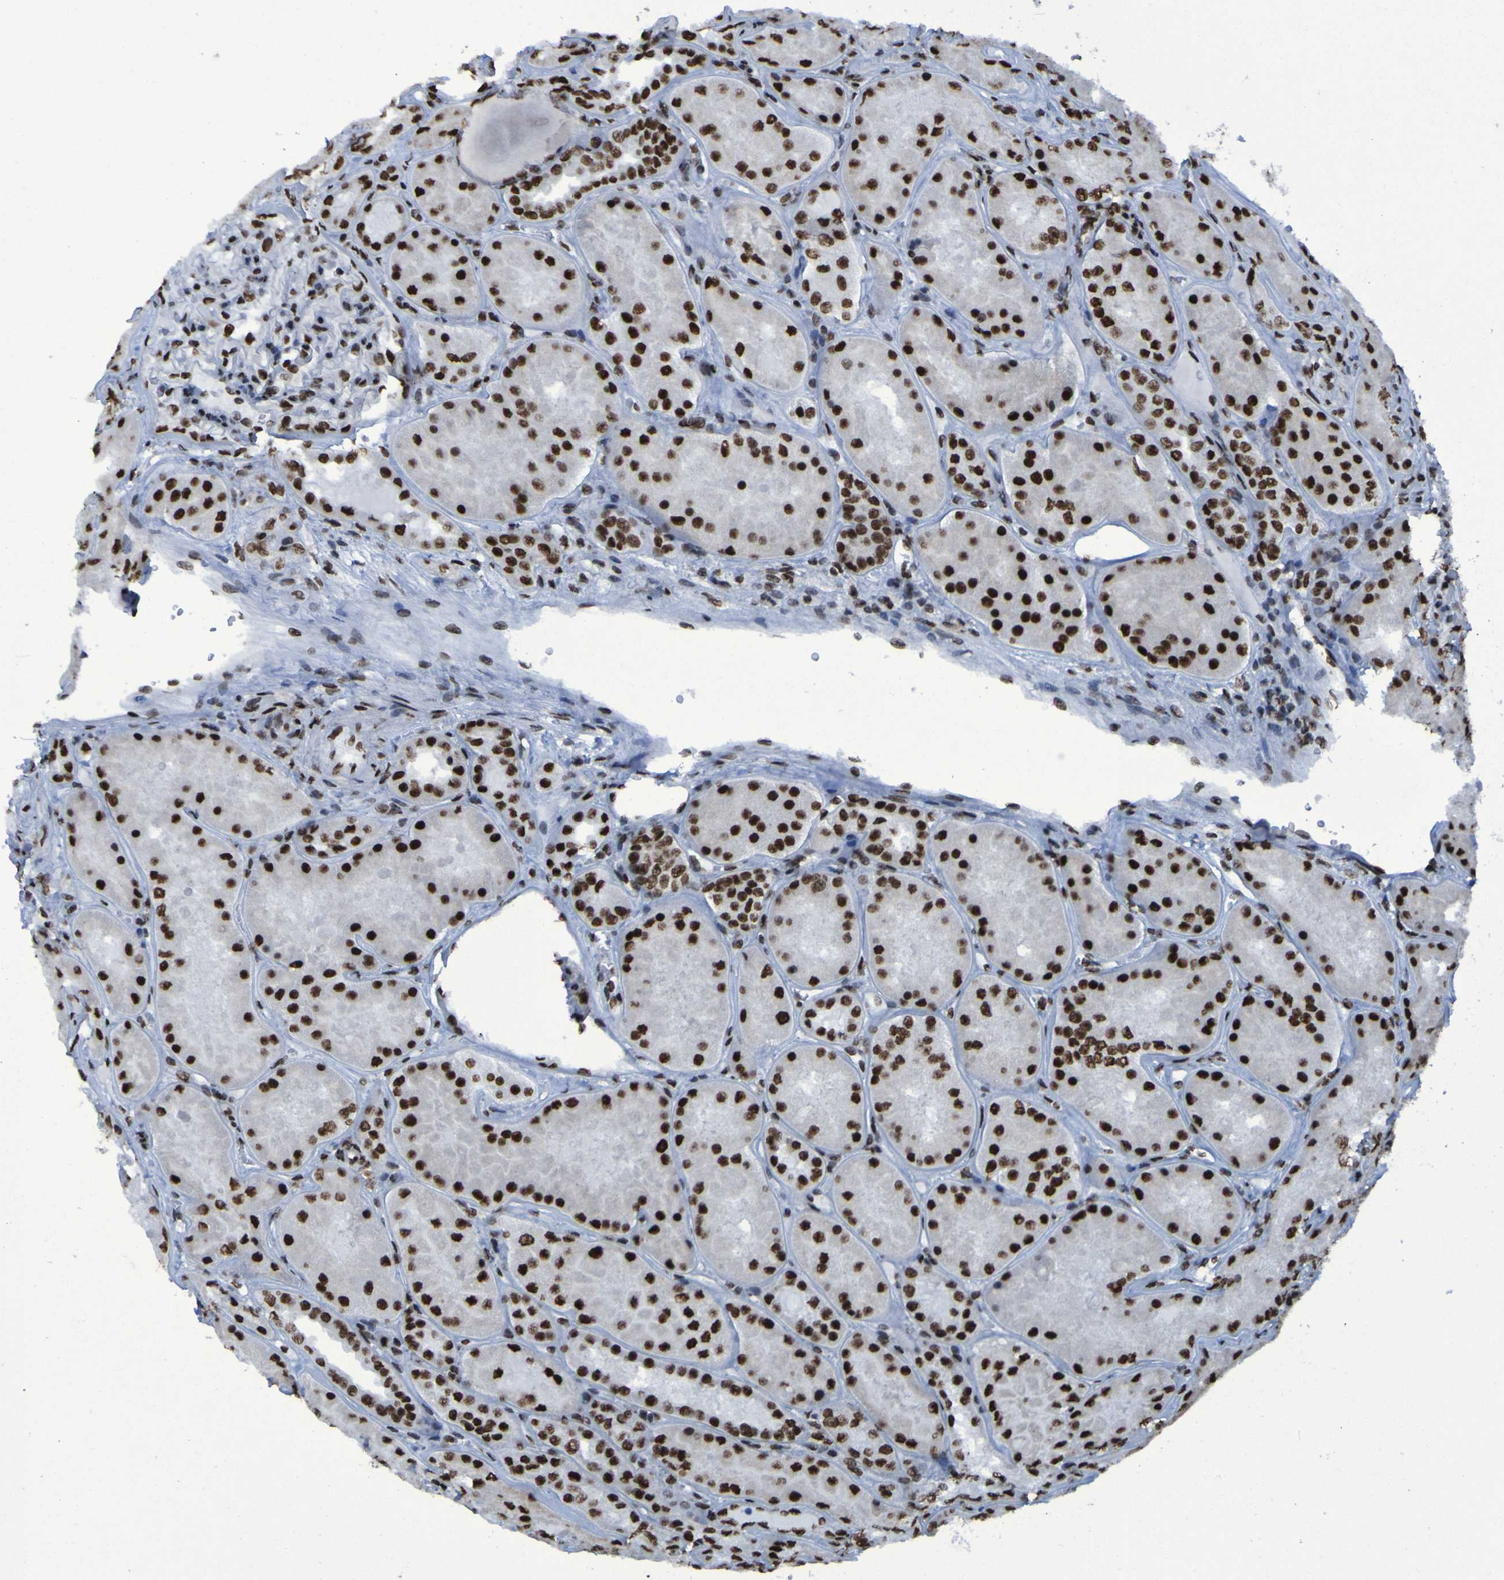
{"staining": {"intensity": "strong", "quantity": ">75%", "location": "nuclear"}, "tissue": "kidney", "cell_type": "Cells in glomeruli", "image_type": "normal", "snomed": [{"axis": "morphology", "description": "Normal tissue, NOS"}, {"axis": "topography", "description": "Kidney"}], "caption": "Cells in glomeruli show strong nuclear staining in approximately >75% of cells in unremarkable kidney. (DAB (3,3'-diaminobenzidine) = brown stain, brightfield microscopy at high magnification).", "gene": "HNRNPR", "patient": {"sex": "female", "age": 56}}